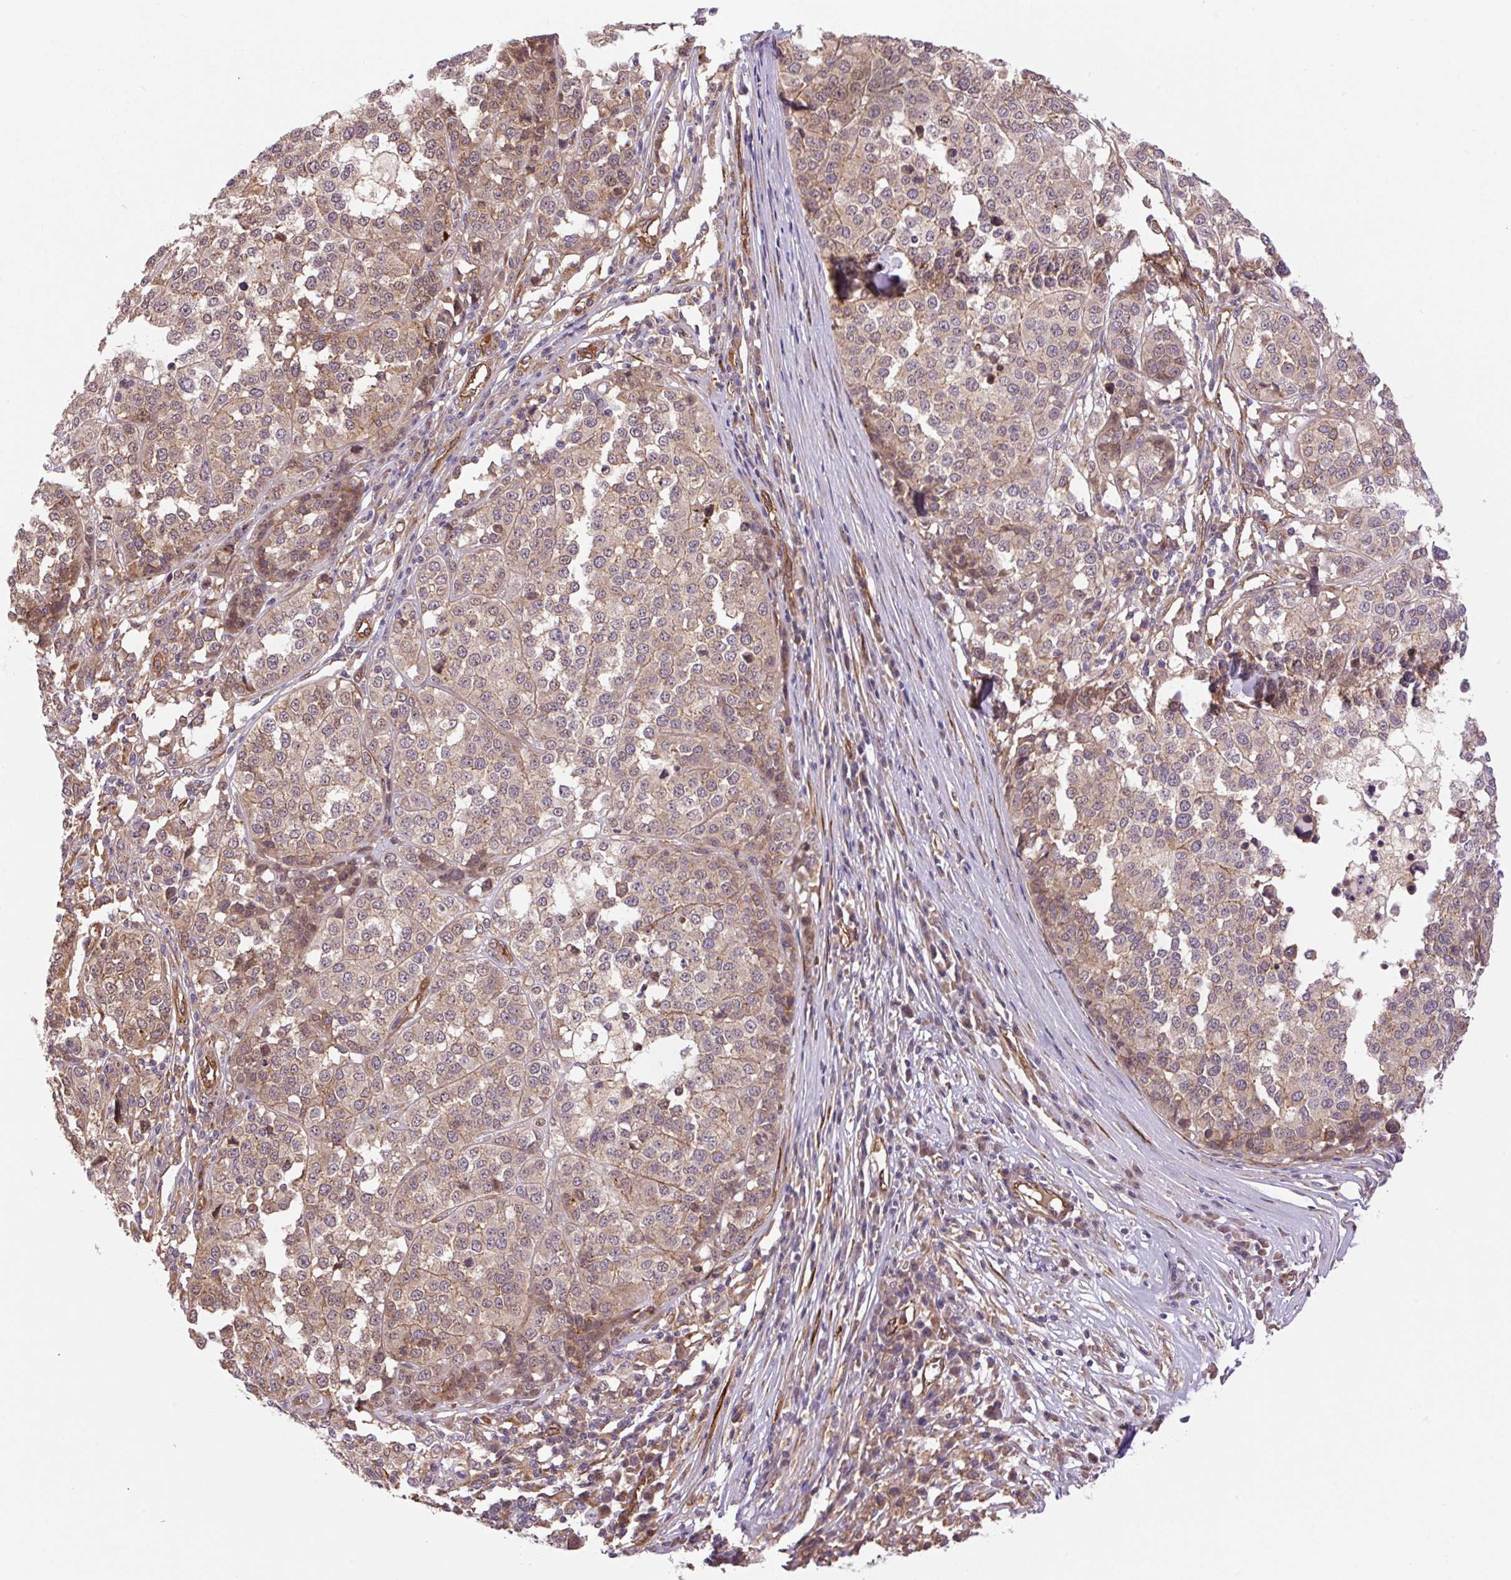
{"staining": {"intensity": "weak", "quantity": "25%-75%", "location": "cytoplasmic/membranous"}, "tissue": "melanoma", "cell_type": "Tumor cells", "image_type": "cancer", "snomed": [{"axis": "morphology", "description": "Malignant melanoma, Metastatic site"}, {"axis": "topography", "description": "Lymph node"}], "caption": "Protein staining by IHC exhibits weak cytoplasmic/membranous expression in approximately 25%-75% of tumor cells in malignant melanoma (metastatic site).", "gene": "SEPTIN10", "patient": {"sex": "male", "age": 44}}